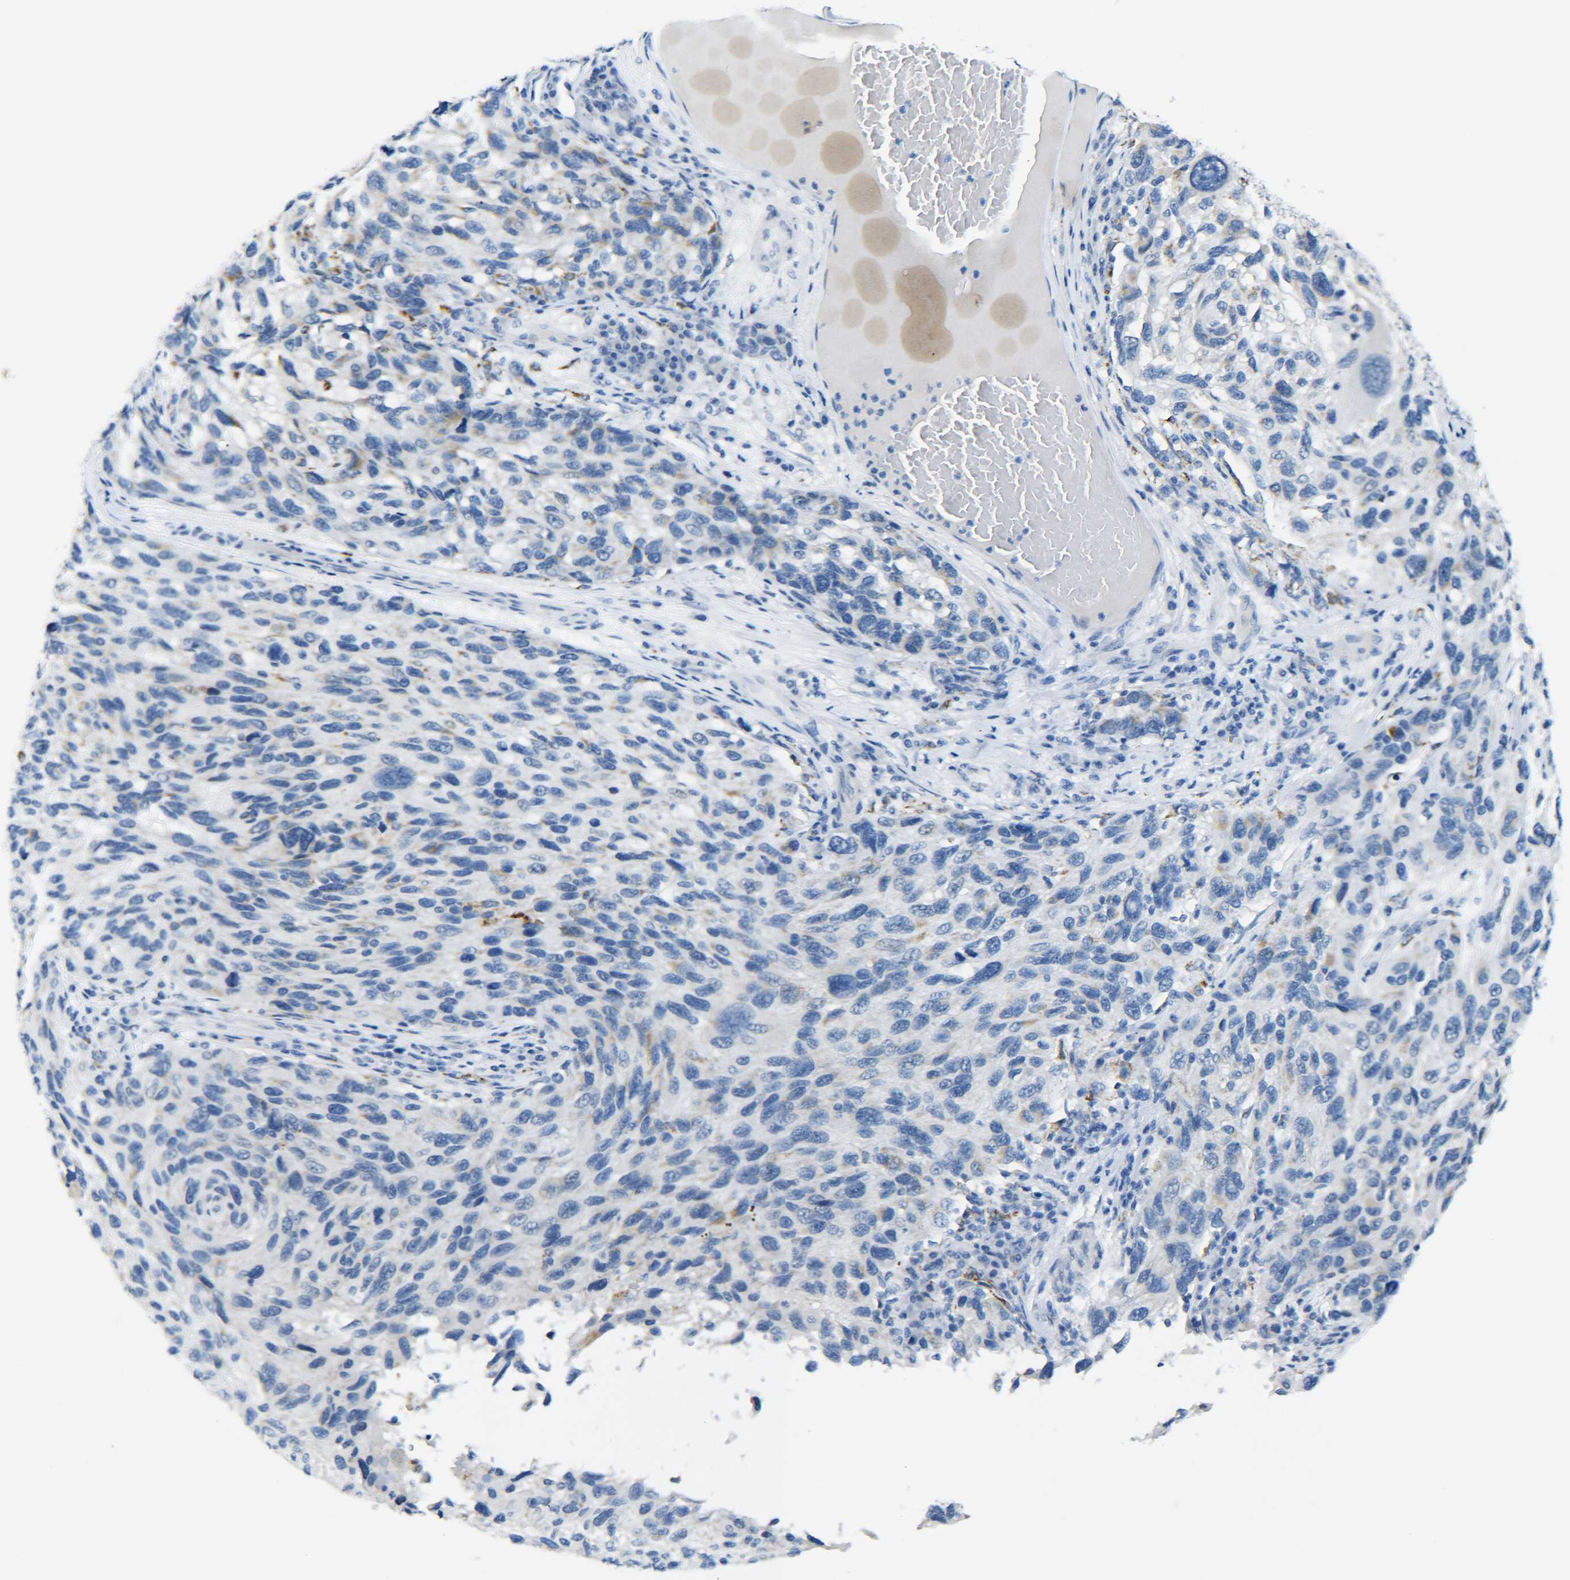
{"staining": {"intensity": "negative", "quantity": "none", "location": "none"}, "tissue": "melanoma", "cell_type": "Tumor cells", "image_type": "cancer", "snomed": [{"axis": "morphology", "description": "Malignant melanoma, NOS"}, {"axis": "topography", "description": "Skin"}], "caption": "Tumor cells show no significant positivity in malignant melanoma.", "gene": "C15orf48", "patient": {"sex": "male", "age": 53}}